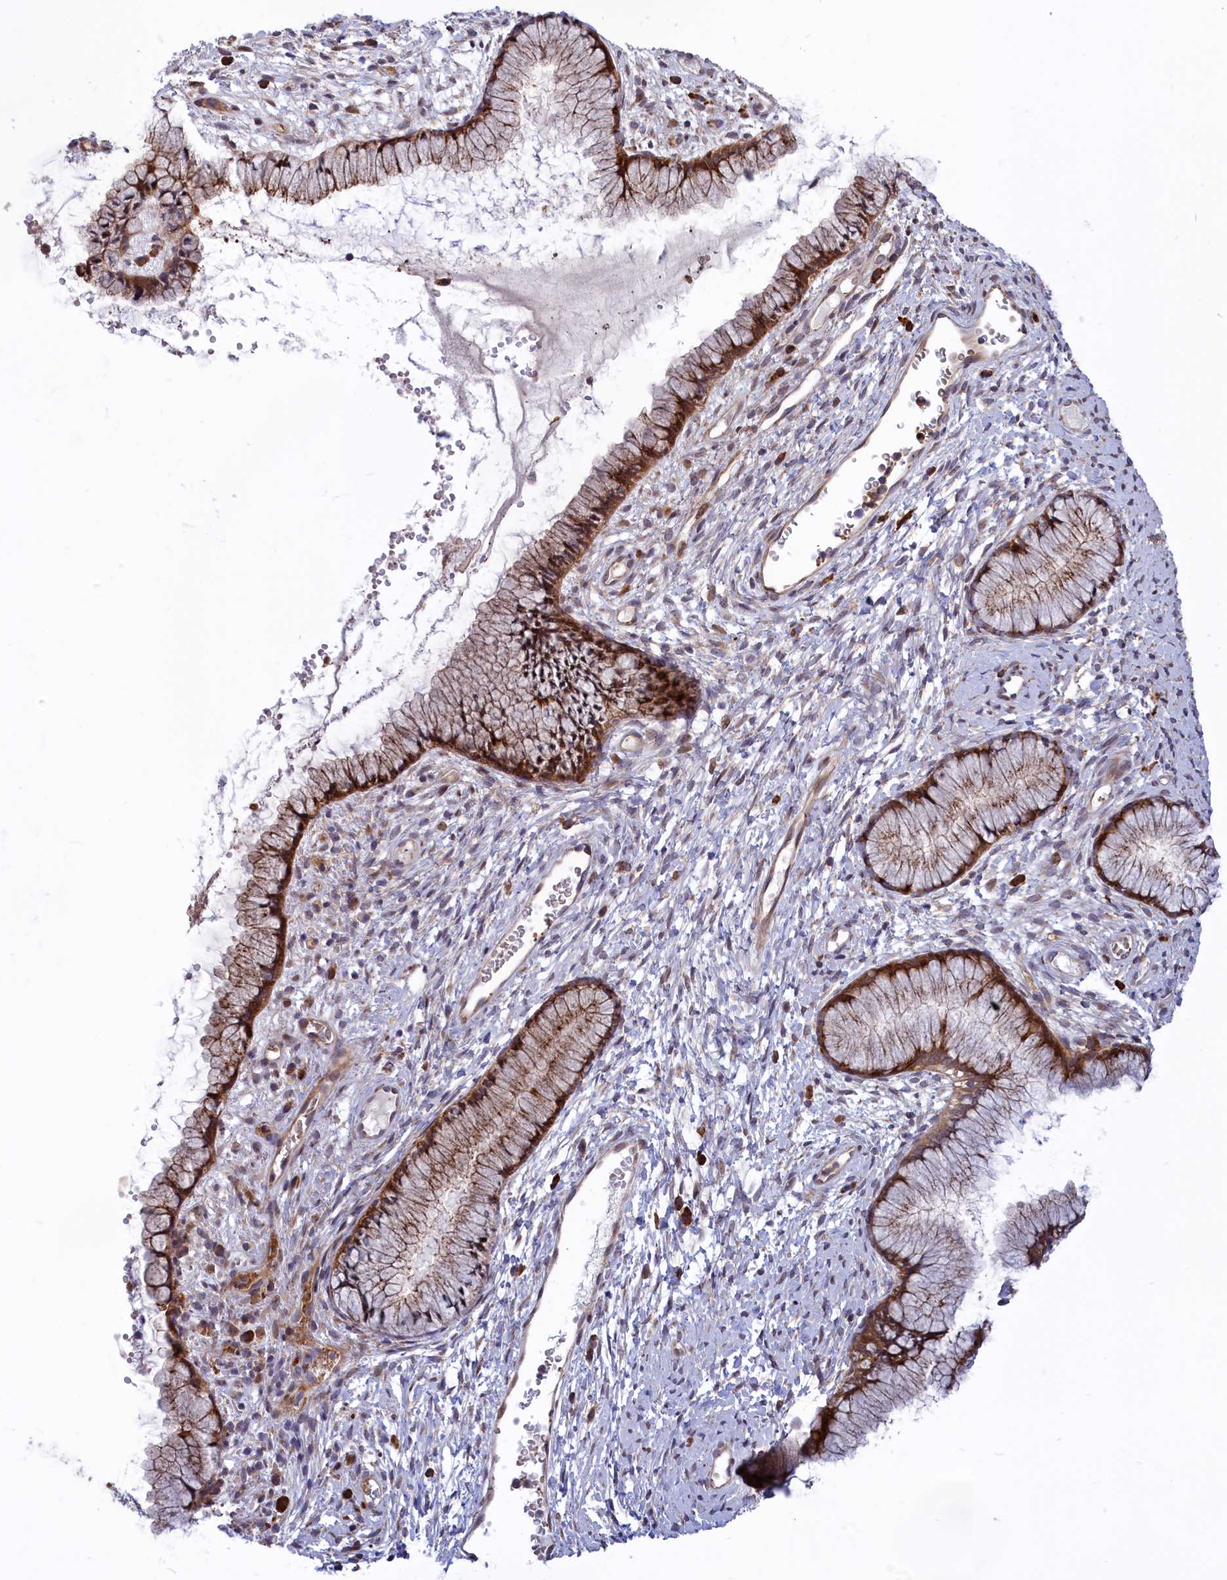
{"staining": {"intensity": "moderate", "quantity": "25%-75%", "location": "cytoplasmic/membranous"}, "tissue": "cervix", "cell_type": "Glandular cells", "image_type": "normal", "snomed": [{"axis": "morphology", "description": "Normal tissue, NOS"}, {"axis": "topography", "description": "Cervix"}], "caption": "This micrograph displays benign cervix stained with IHC to label a protein in brown. The cytoplasmic/membranous of glandular cells show moderate positivity for the protein. Nuclei are counter-stained blue.", "gene": "DDX60L", "patient": {"sex": "female", "age": 42}}